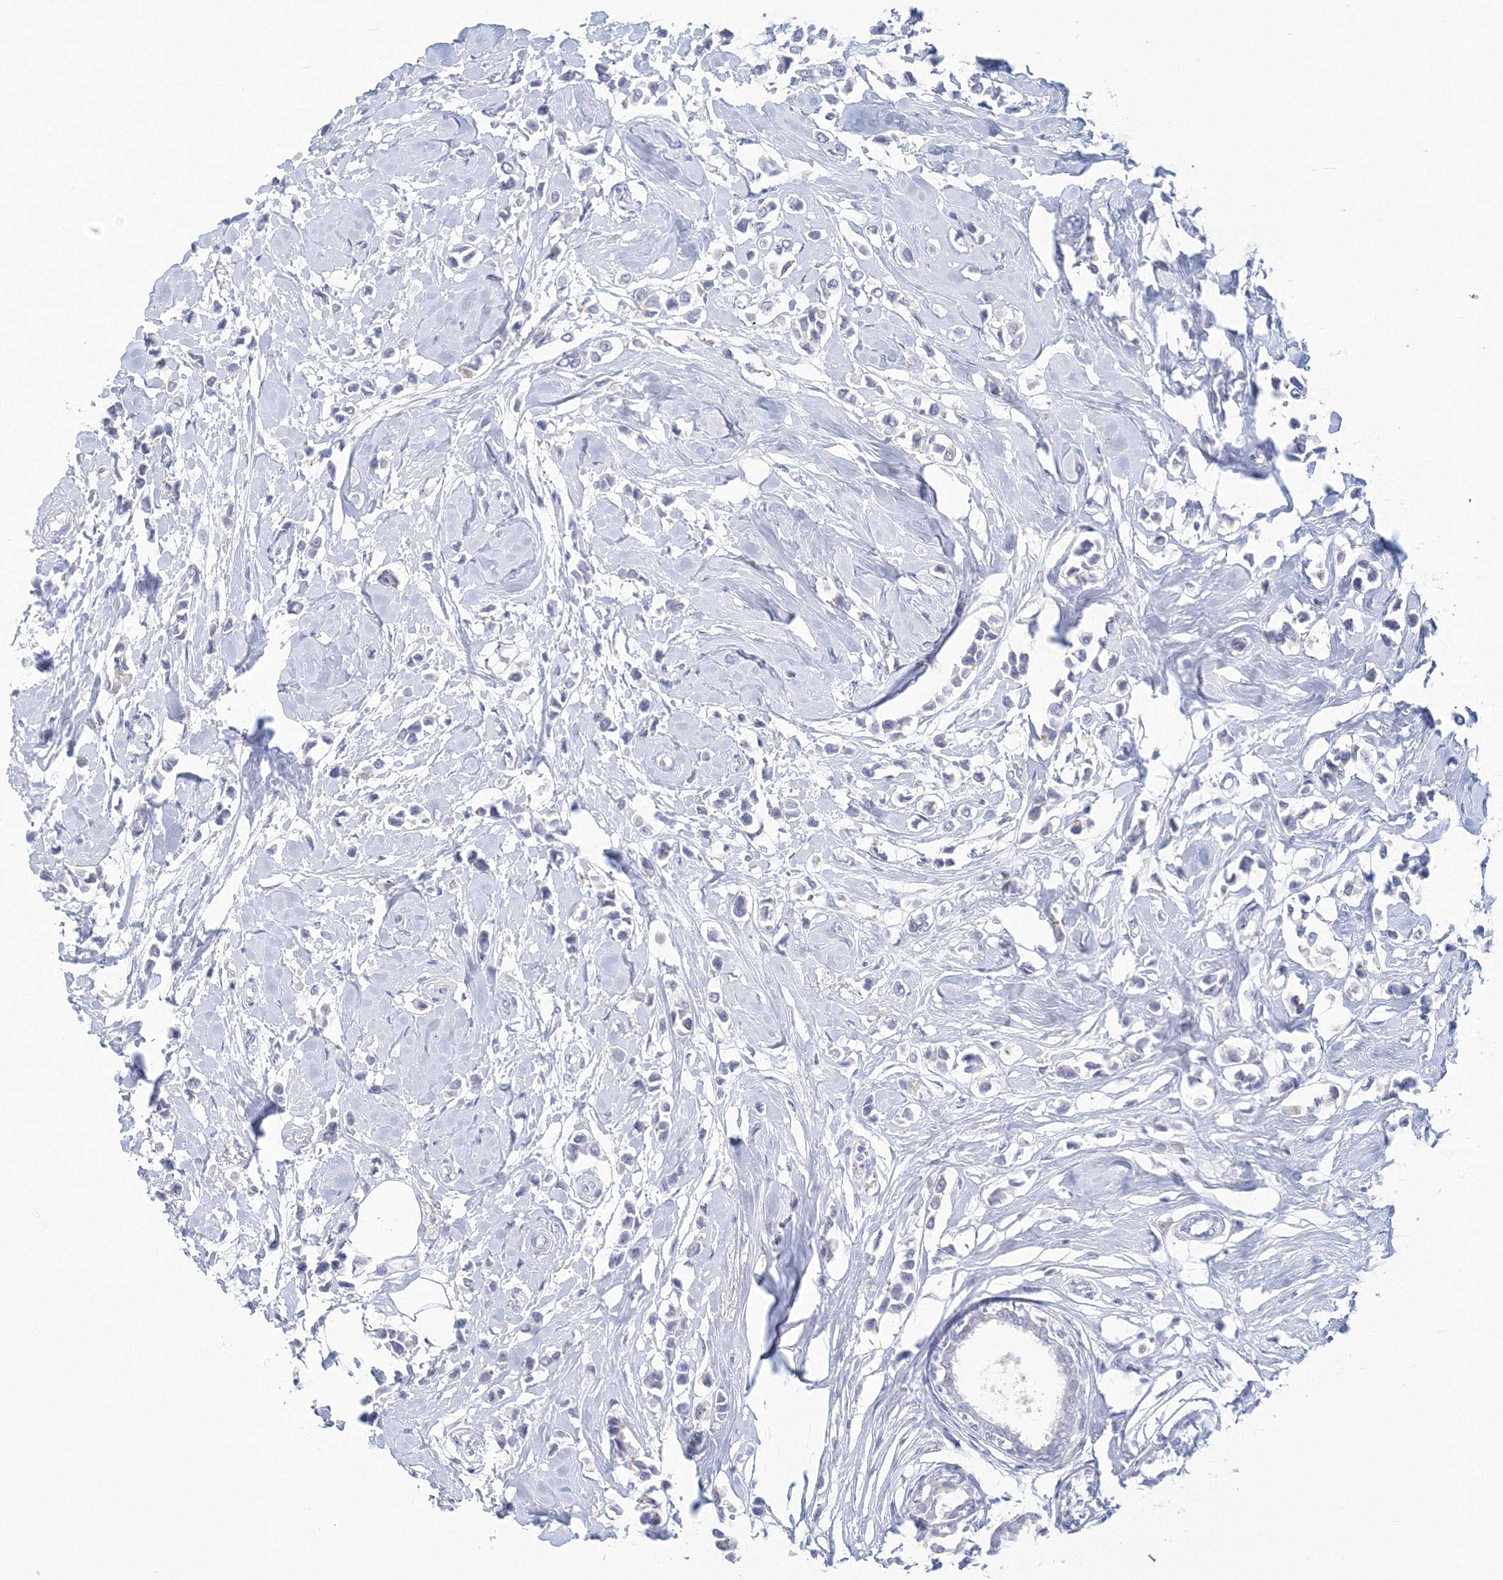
{"staining": {"intensity": "negative", "quantity": "none", "location": "none"}, "tissue": "breast cancer", "cell_type": "Tumor cells", "image_type": "cancer", "snomed": [{"axis": "morphology", "description": "Lobular carcinoma"}, {"axis": "topography", "description": "Breast"}], "caption": "A high-resolution photomicrograph shows immunohistochemistry (IHC) staining of breast cancer (lobular carcinoma), which exhibits no significant staining in tumor cells.", "gene": "VSIG1", "patient": {"sex": "female", "age": 51}}